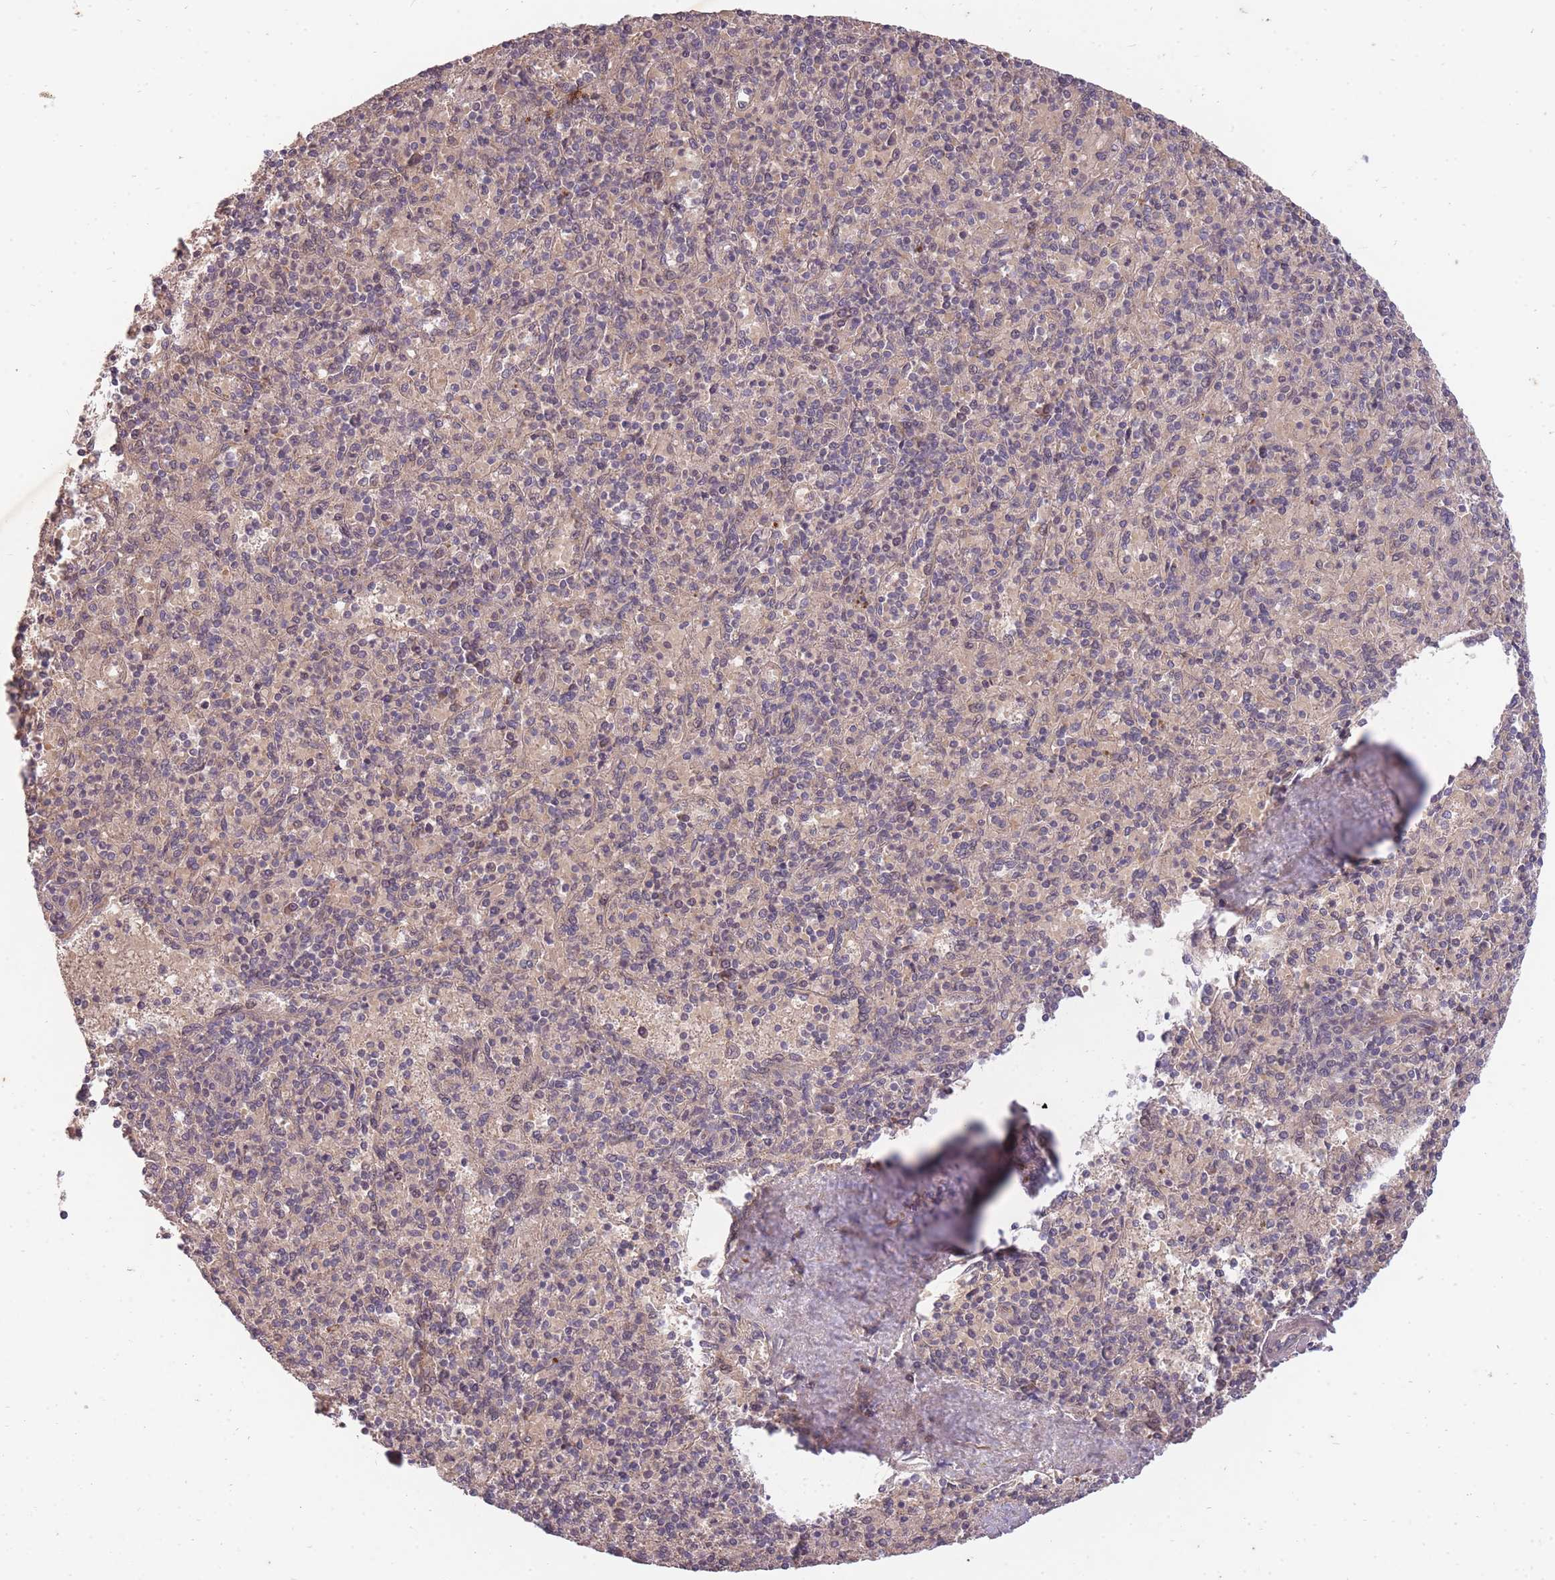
{"staining": {"intensity": "negative", "quantity": "none", "location": "none"}, "tissue": "spleen", "cell_type": "Cells in red pulp", "image_type": "normal", "snomed": [{"axis": "morphology", "description": "Normal tissue, NOS"}, {"axis": "topography", "description": "Spleen"}], "caption": "There is no significant expression in cells in red pulp of spleen. (Stains: DAB immunohistochemistry (IHC) with hematoxylin counter stain, Microscopy: brightfield microscopy at high magnification).", "gene": "SMC6", "patient": {"sex": "male", "age": 82}}